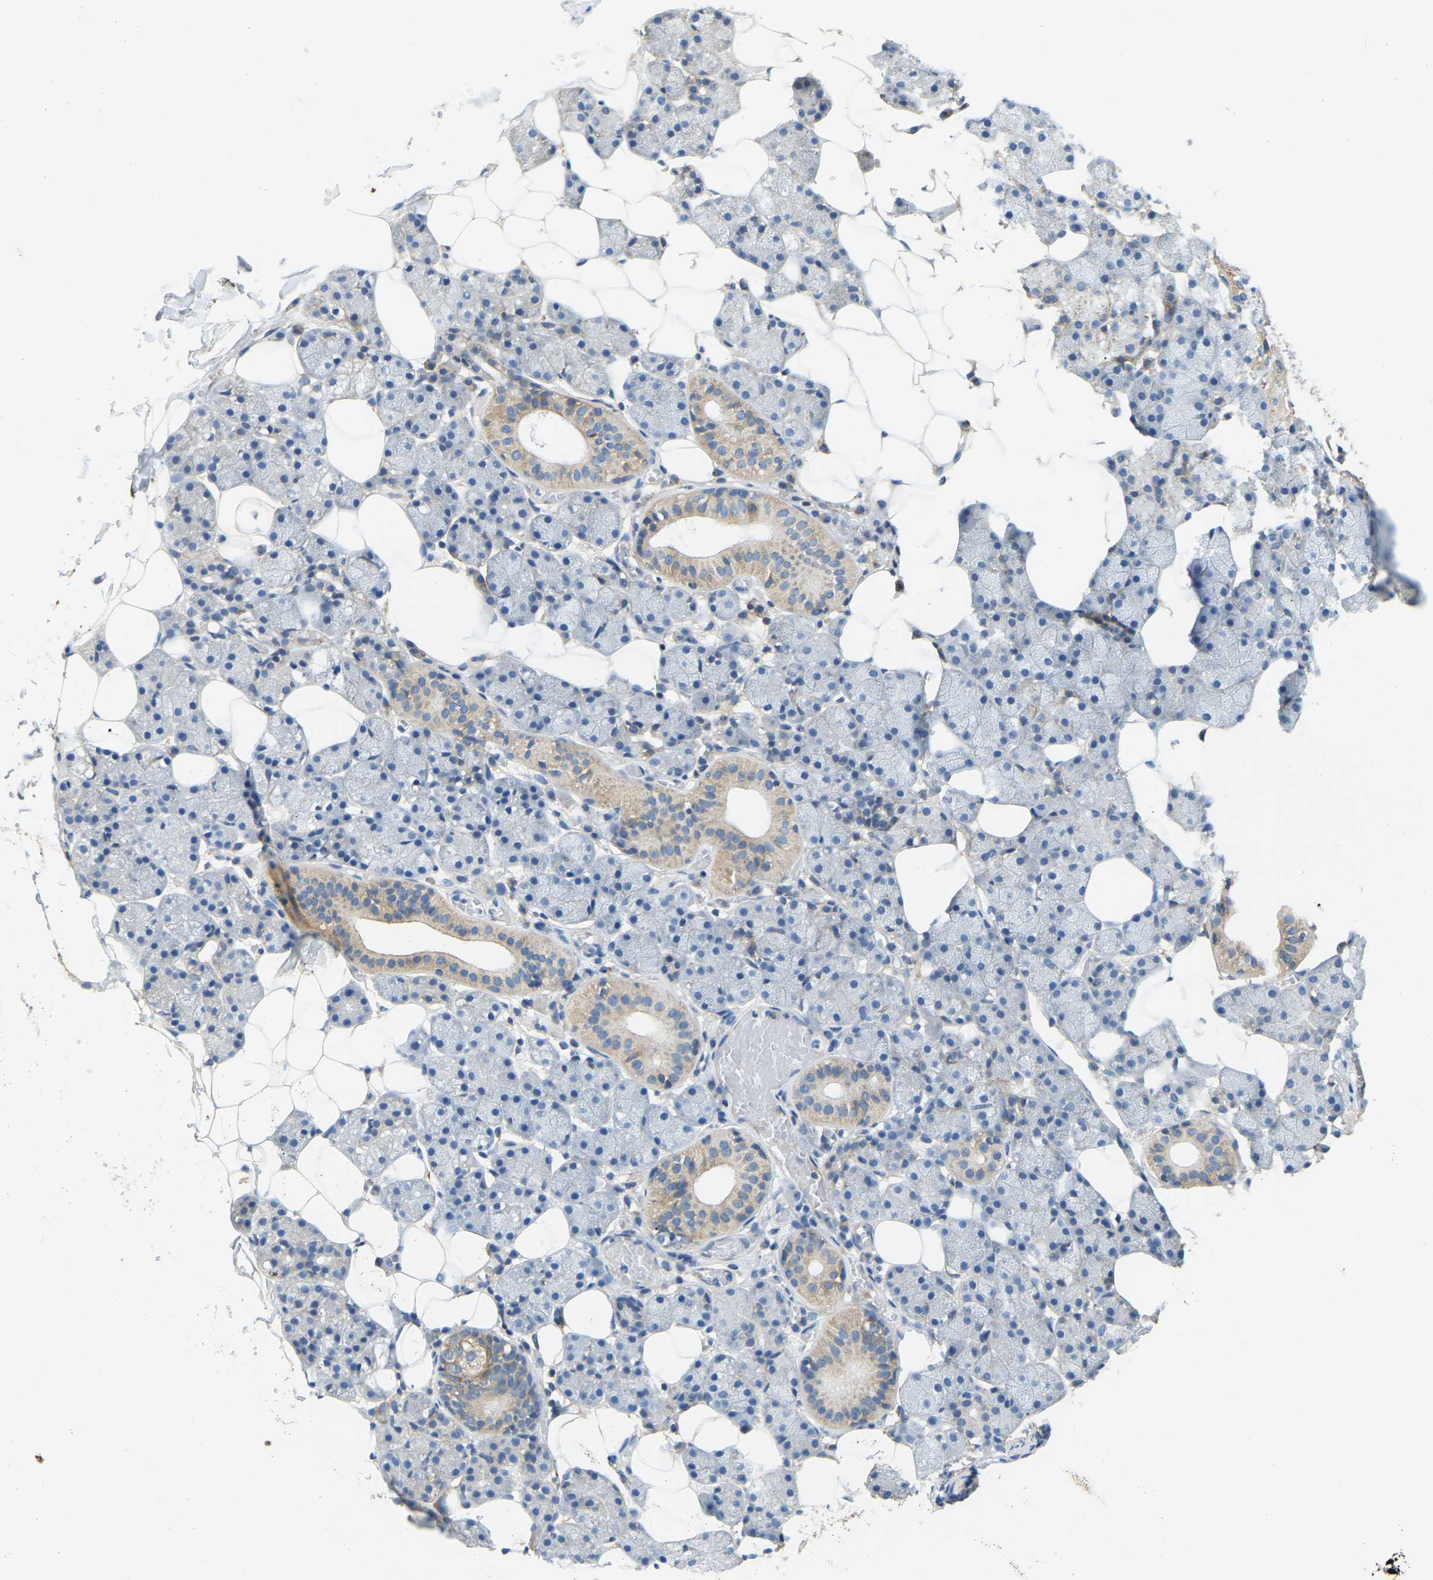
{"staining": {"intensity": "moderate", "quantity": "<25%", "location": "cytoplasmic/membranous"}, "tissue": "salivary gland", "cell_type": "Glandular cells", "image_type": "normal", "snomed": [{"axis": "morphology", "description": "Normal tissue, NOS"}, {"axis": "topography", "description": "Salivary gland"}], "caption": "Salivary gland stained with a brown dye exhibits moderate cytoplasmic/membranous positive expression in approximately <25% of glandular cells.", "gene": "AHNAK", "patient": {"sex": "female", "age": 33}}